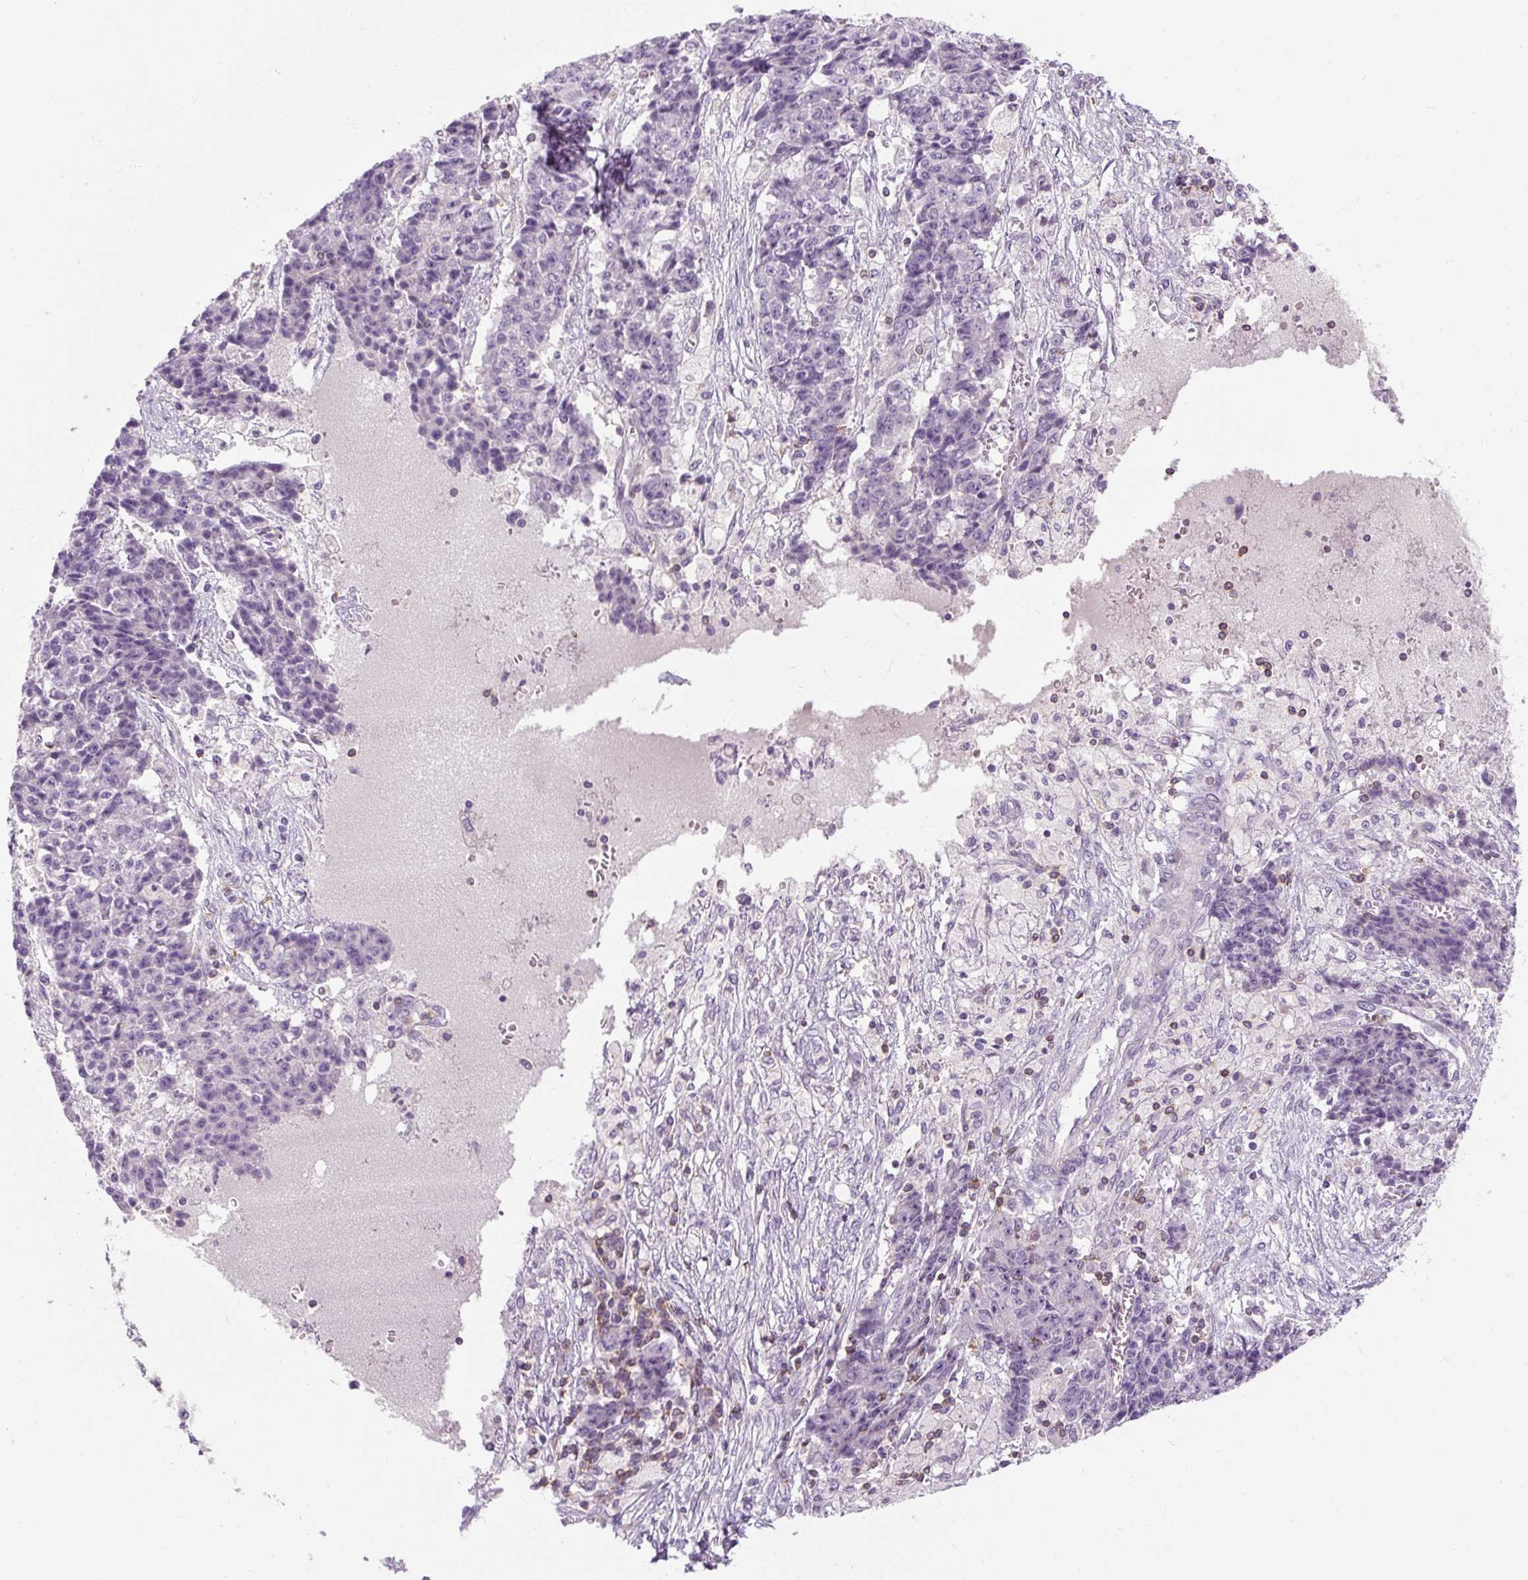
{"staining": {"intensity": "negative", "quantity": "none", "location": "none"}, "tissue": "ovarian cancer", "cell_type": "Tumor cells", "image_type": "cancer", "snomed": [{"axis": "morphology", "description": "Carcinoma, endometroid"}, {"axis": "topography", "description": "Ovary"}], "caption": "Endometroid carcinoma (ovarian) was stained to show a protein in brown. There is no significant staining in tumor cells. Nuclei are stained in blue.", "gene": "TIGD2", "patient": {"sex": "female", "age": 42}}